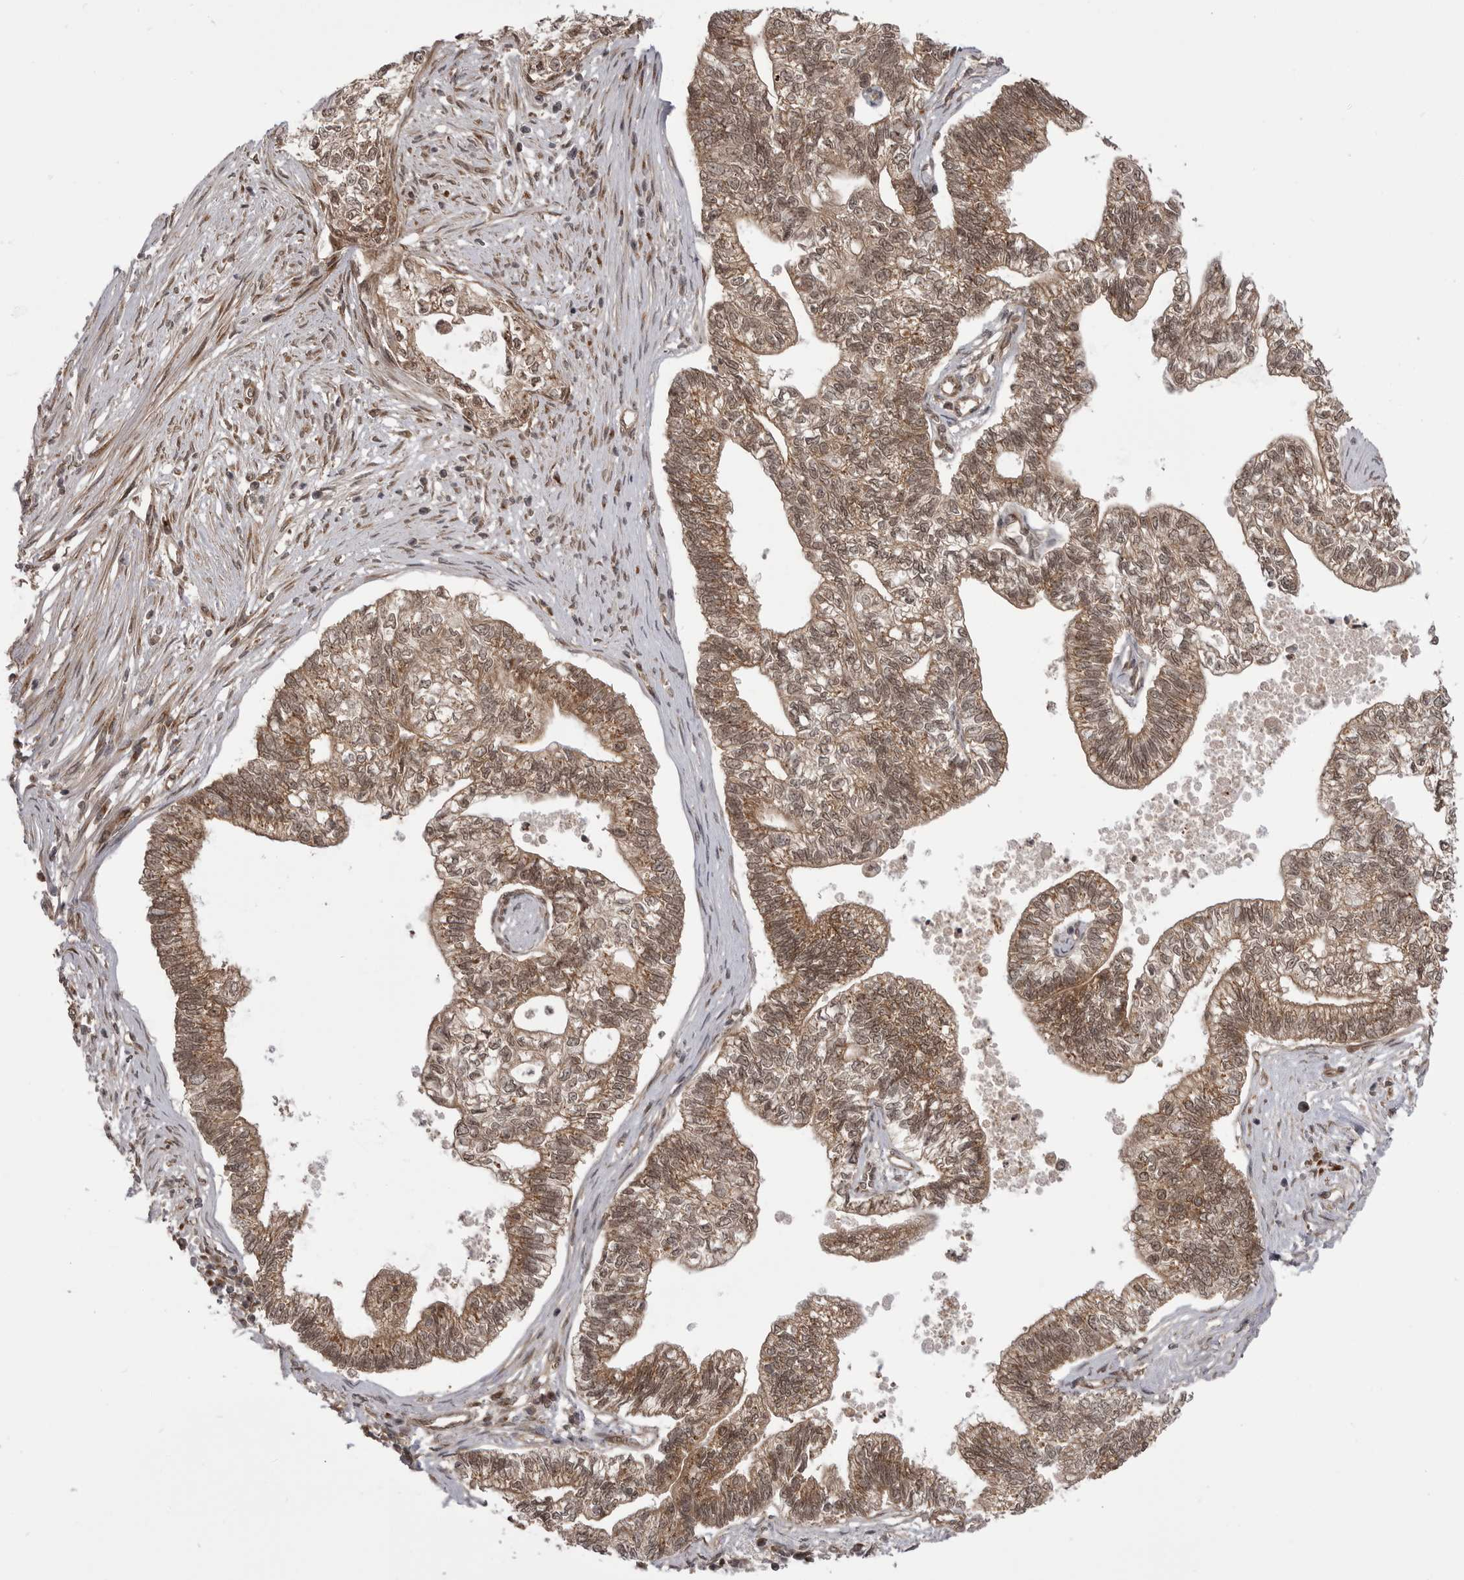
{"staining": {"intensity": "moderate", "quantity": ">75%", "location": "cytoplasmic/membranous,nuclear"}, "tissue": "pancreatic cancer", "cell_type": "Tumor cells", "image_type": "cancer", "snomed": [{"axis": "morphology", "description": "Adenocarcinoma, NOS"}, {"axis": "topography", "description": "Pancreas"}], "caption": "The immunohistochemical stain highlights moderate cytoplasmic/membranous and nuclear staining in tumor cells of pancreatic adenocarcinoma tissue.", "gene": "PDCL", "patient": {"sex": "male", "age": 72}}